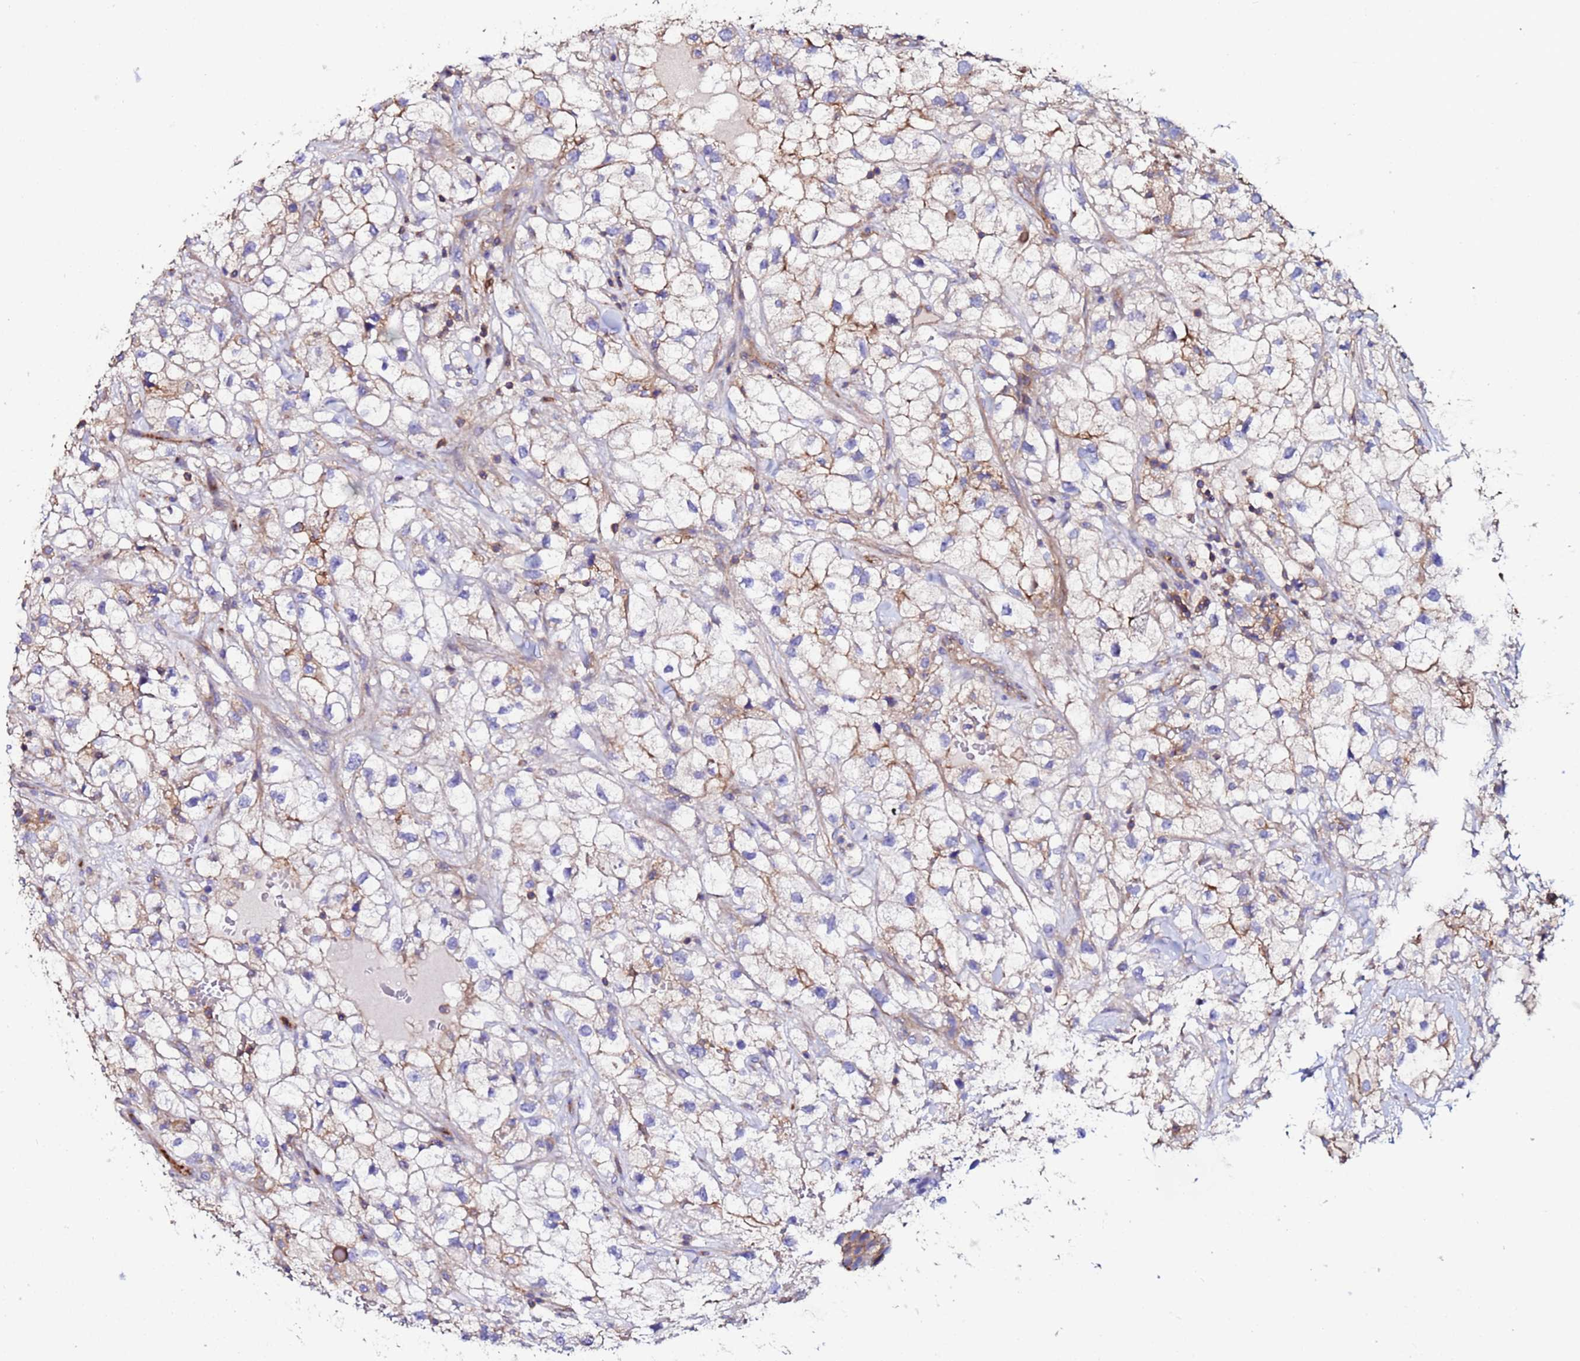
{"staining": {"intensity": "weak", "quantity": "25%-75%", "location": "cytoplasmic/membranous"}, "tissue": "renal cancer", "cell_type": "Tumor cells", "image_type": "cancer", "snomed": [{"axis": "morphology", "description": "Adenocarcinoma, NOS"}, {"axis": "topography", "description": "Kidney"}], "caption": "Protein staining reveals weak cytoplasmic/membranous staining in approximately 25%-75% of tumor cells in renal cancer.", "gene": "POTEE", "patient": {"sex": "male", "age": 59}}